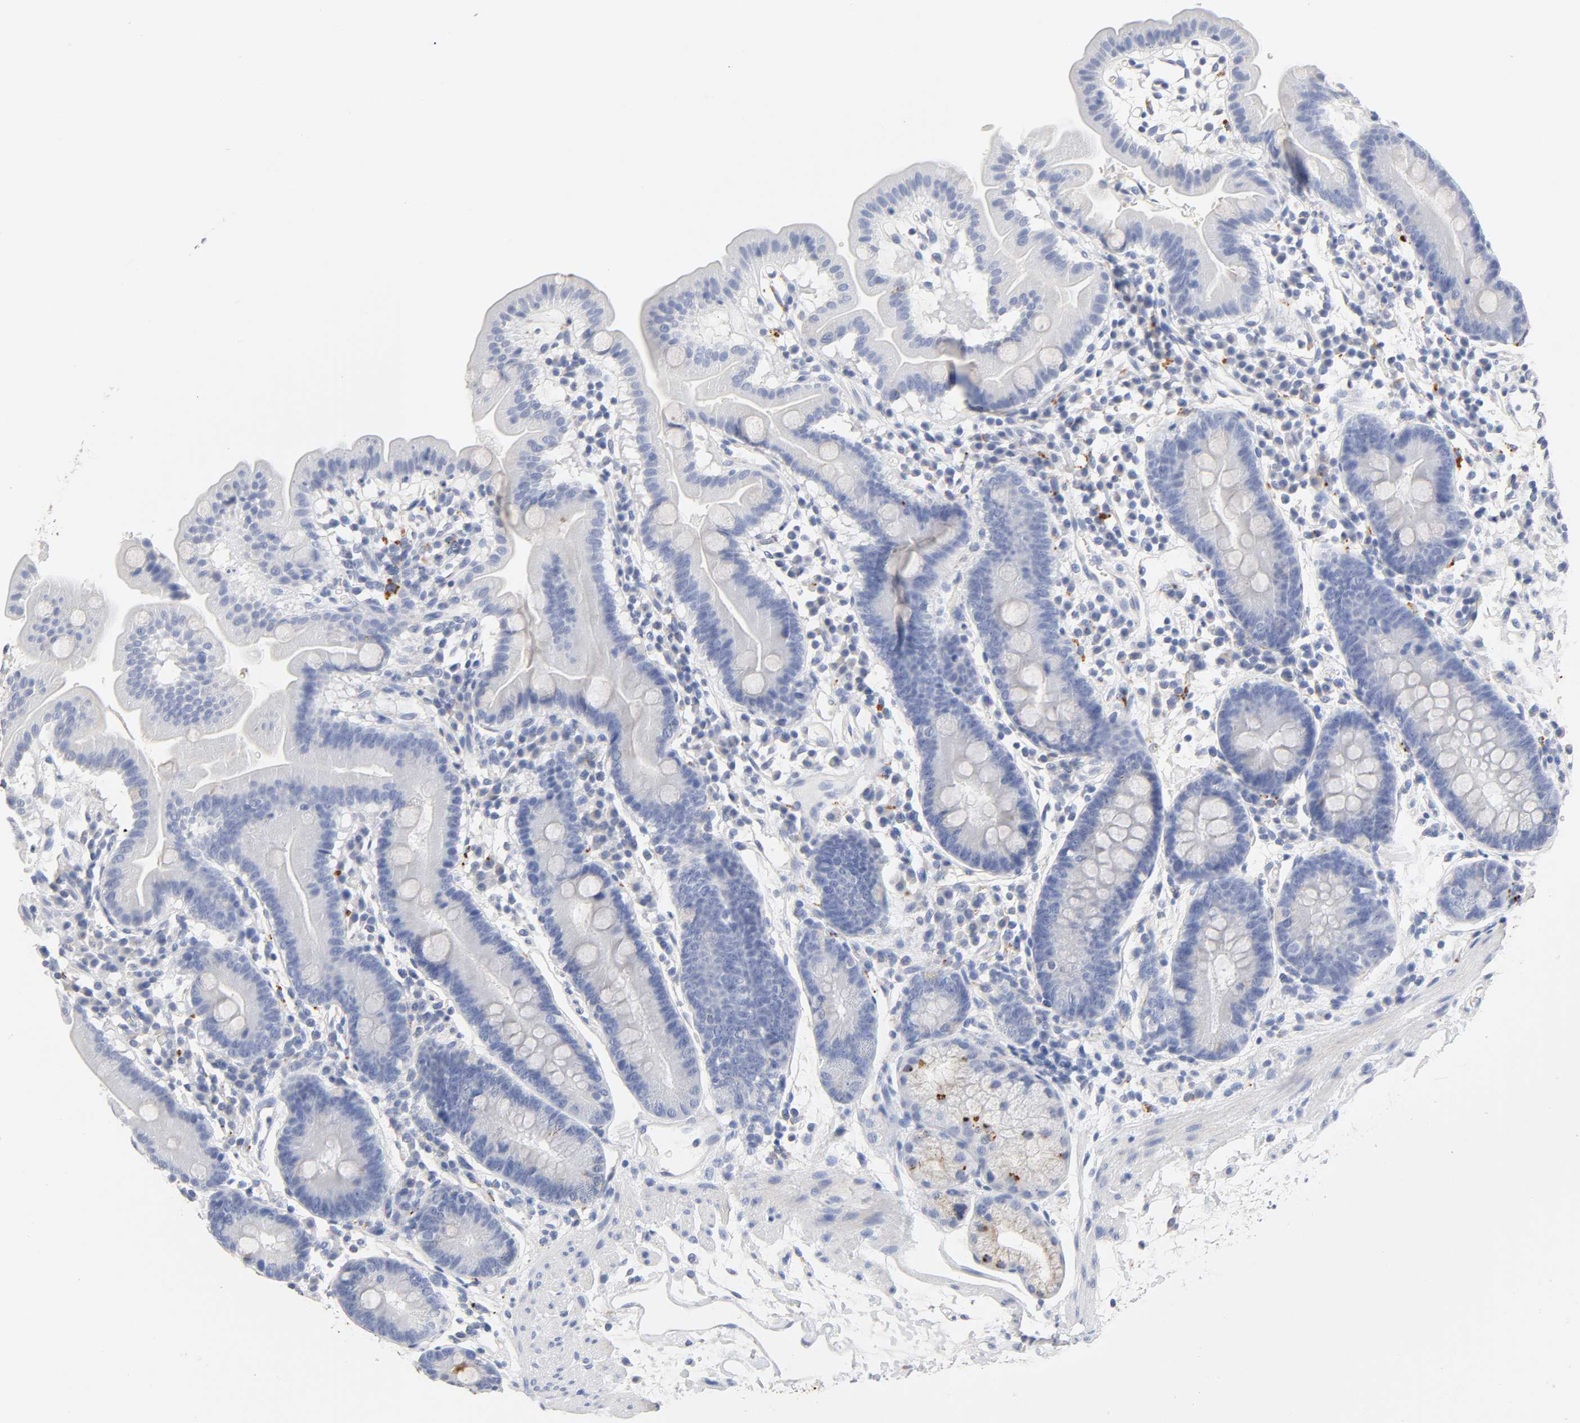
{"staining": {"intensity": "negative", "quantity": "none", "location": "none"}, "tissue": "duodenum", "cell_type": "Glandular cells", "image_type": "normal", "snomed": [{"axis": "morphology", "description": "Normal tissue, NOS"}, {"axis": "topography", "description": "Duodenum"}], "caption": "DAB immunohistochemical staining of normal human duodenum exhibits no significant positivity in glandular cells. (DAB IHC, high magnification).", "gene": "PLP1", "patient": {"sex": "male", "age": 50}}